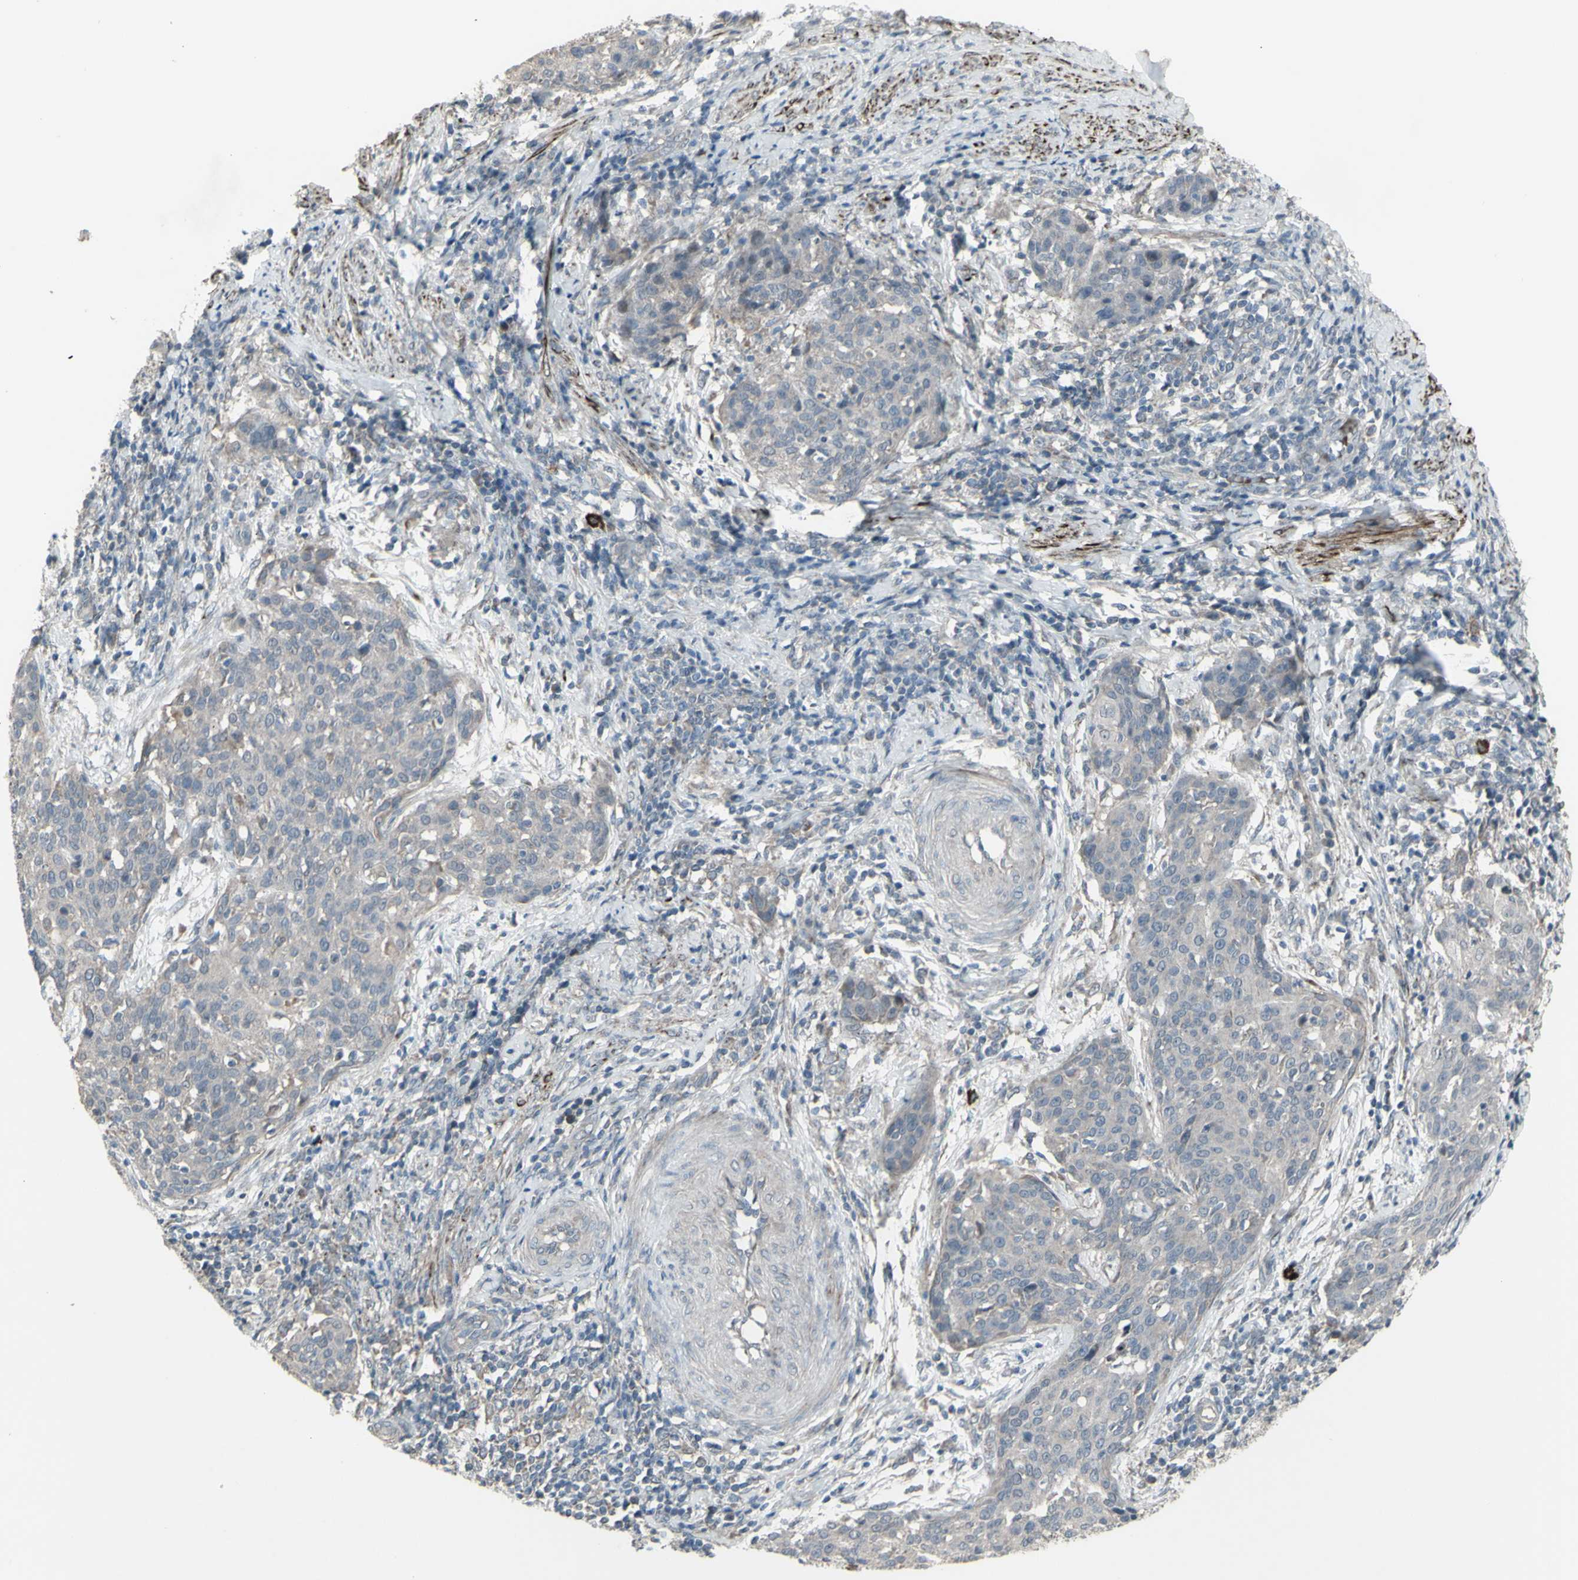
{"staining": {"intensity": "weak", "quantity": ">75%", "location": "cytoplasmic/membranous"}, "tissue": "cervical cancer", "cell_type": "Tumor cells", "image_type": "cancer", "snomed": [{"axis": "morphology", "description": "Squamous cell carcinoma, NOS"}, {"axis": "topography", "description": "Cervix"}], "caption": "A low amount of weak cytoplasmic/membranous expression is appreciated in approximately >75% of tumor cells in cervical cancer tissue. Nuclei are stained in blue.", "gene": "GRAMD1B", "patient": {"sex": "female", "age": 38}}